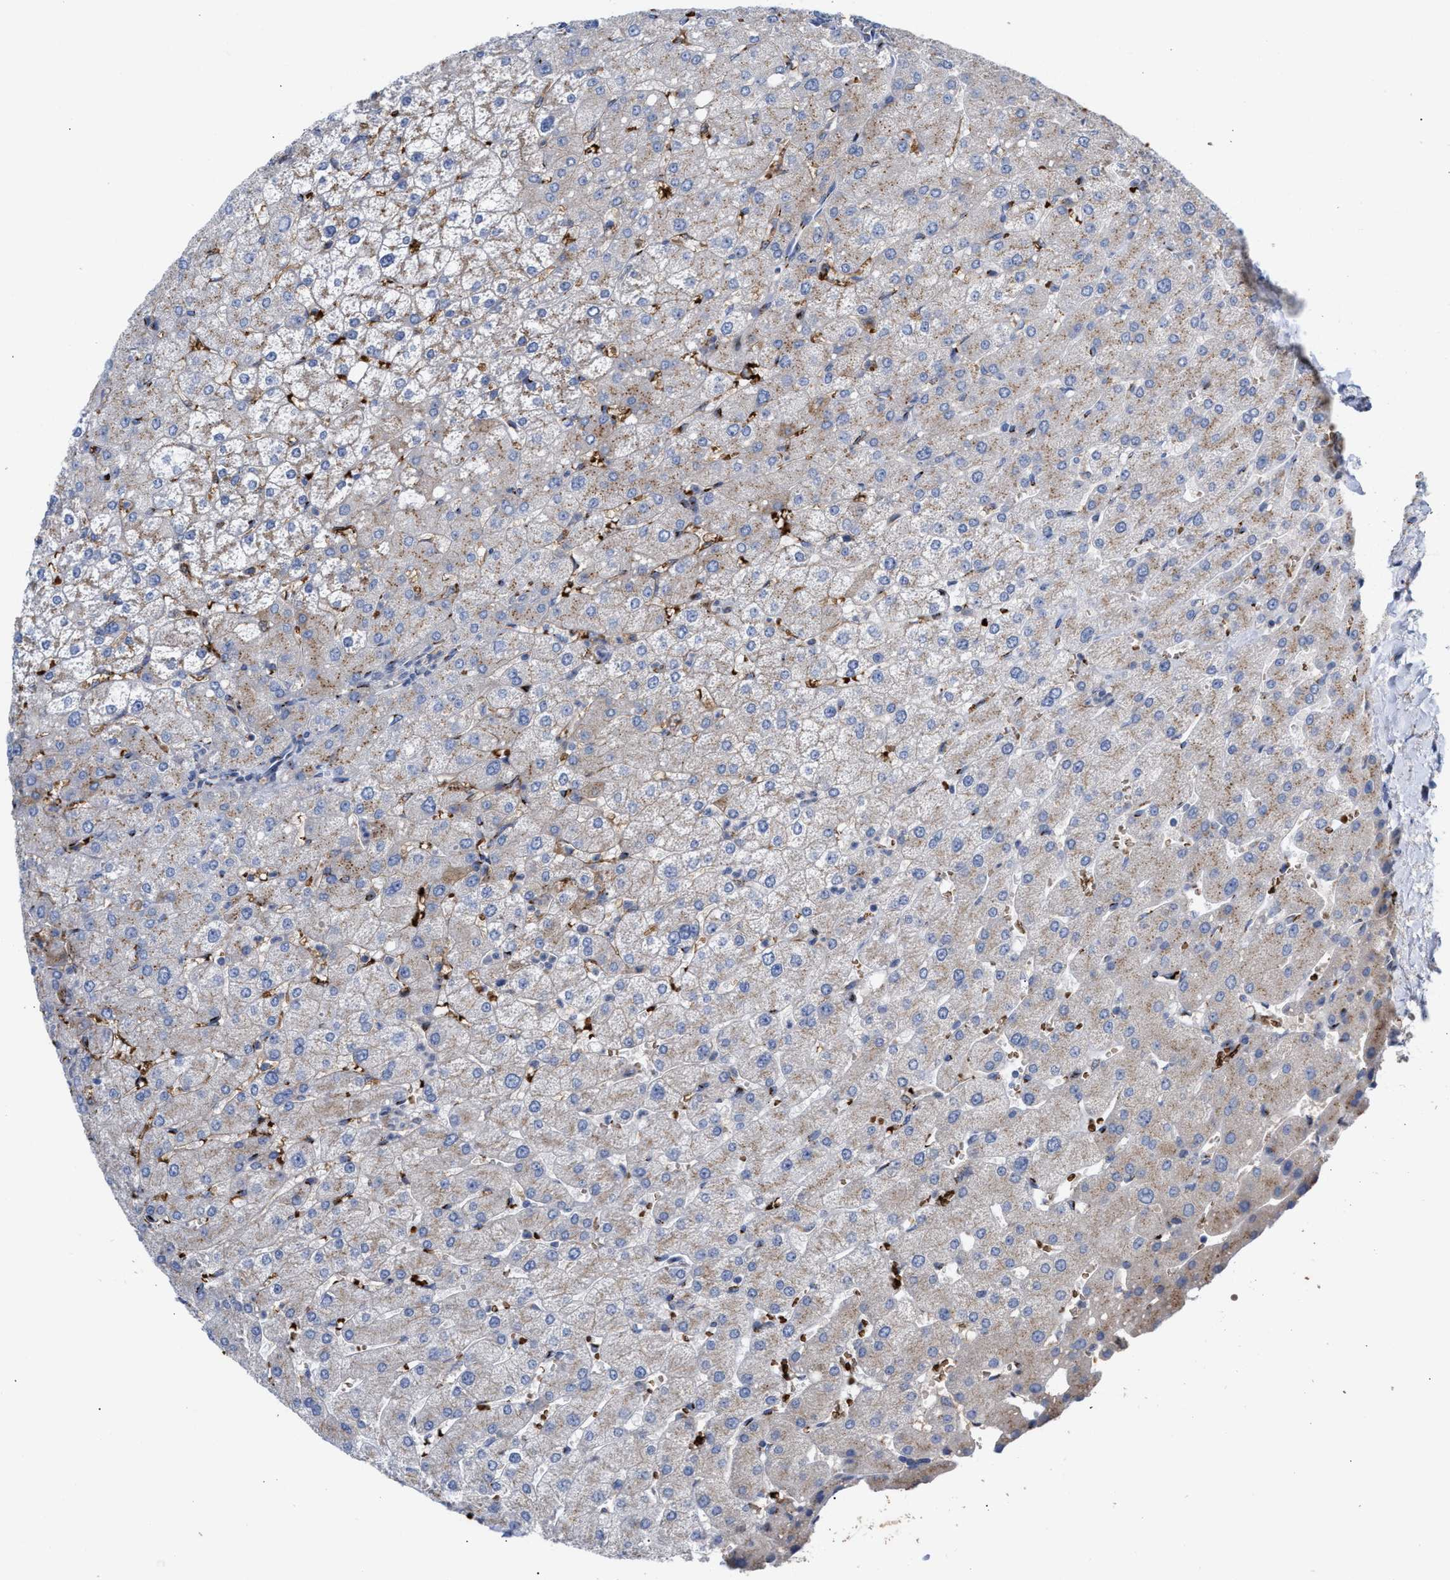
{"staining": {"intensity": "weak", "quantity": "25%-75%", "location": "cytoplasmic/membranous"}, "tissue": "liver", "cell_type": "Cholangiocytes", "image_type": "normal", "snomed": [{"axis": "morphology", "description": "Normal tissue, NOS"}, {"axis": "topography", "description": "Liver"}], "caption": "Immunohistochemical staining of normal liver reveals weak cytoplasmic/membranous protein positivity in approximately 25%-75% of cholangiocytes.", "gene": "CCL2", "patient": {"sex": "male", "age": 55}}